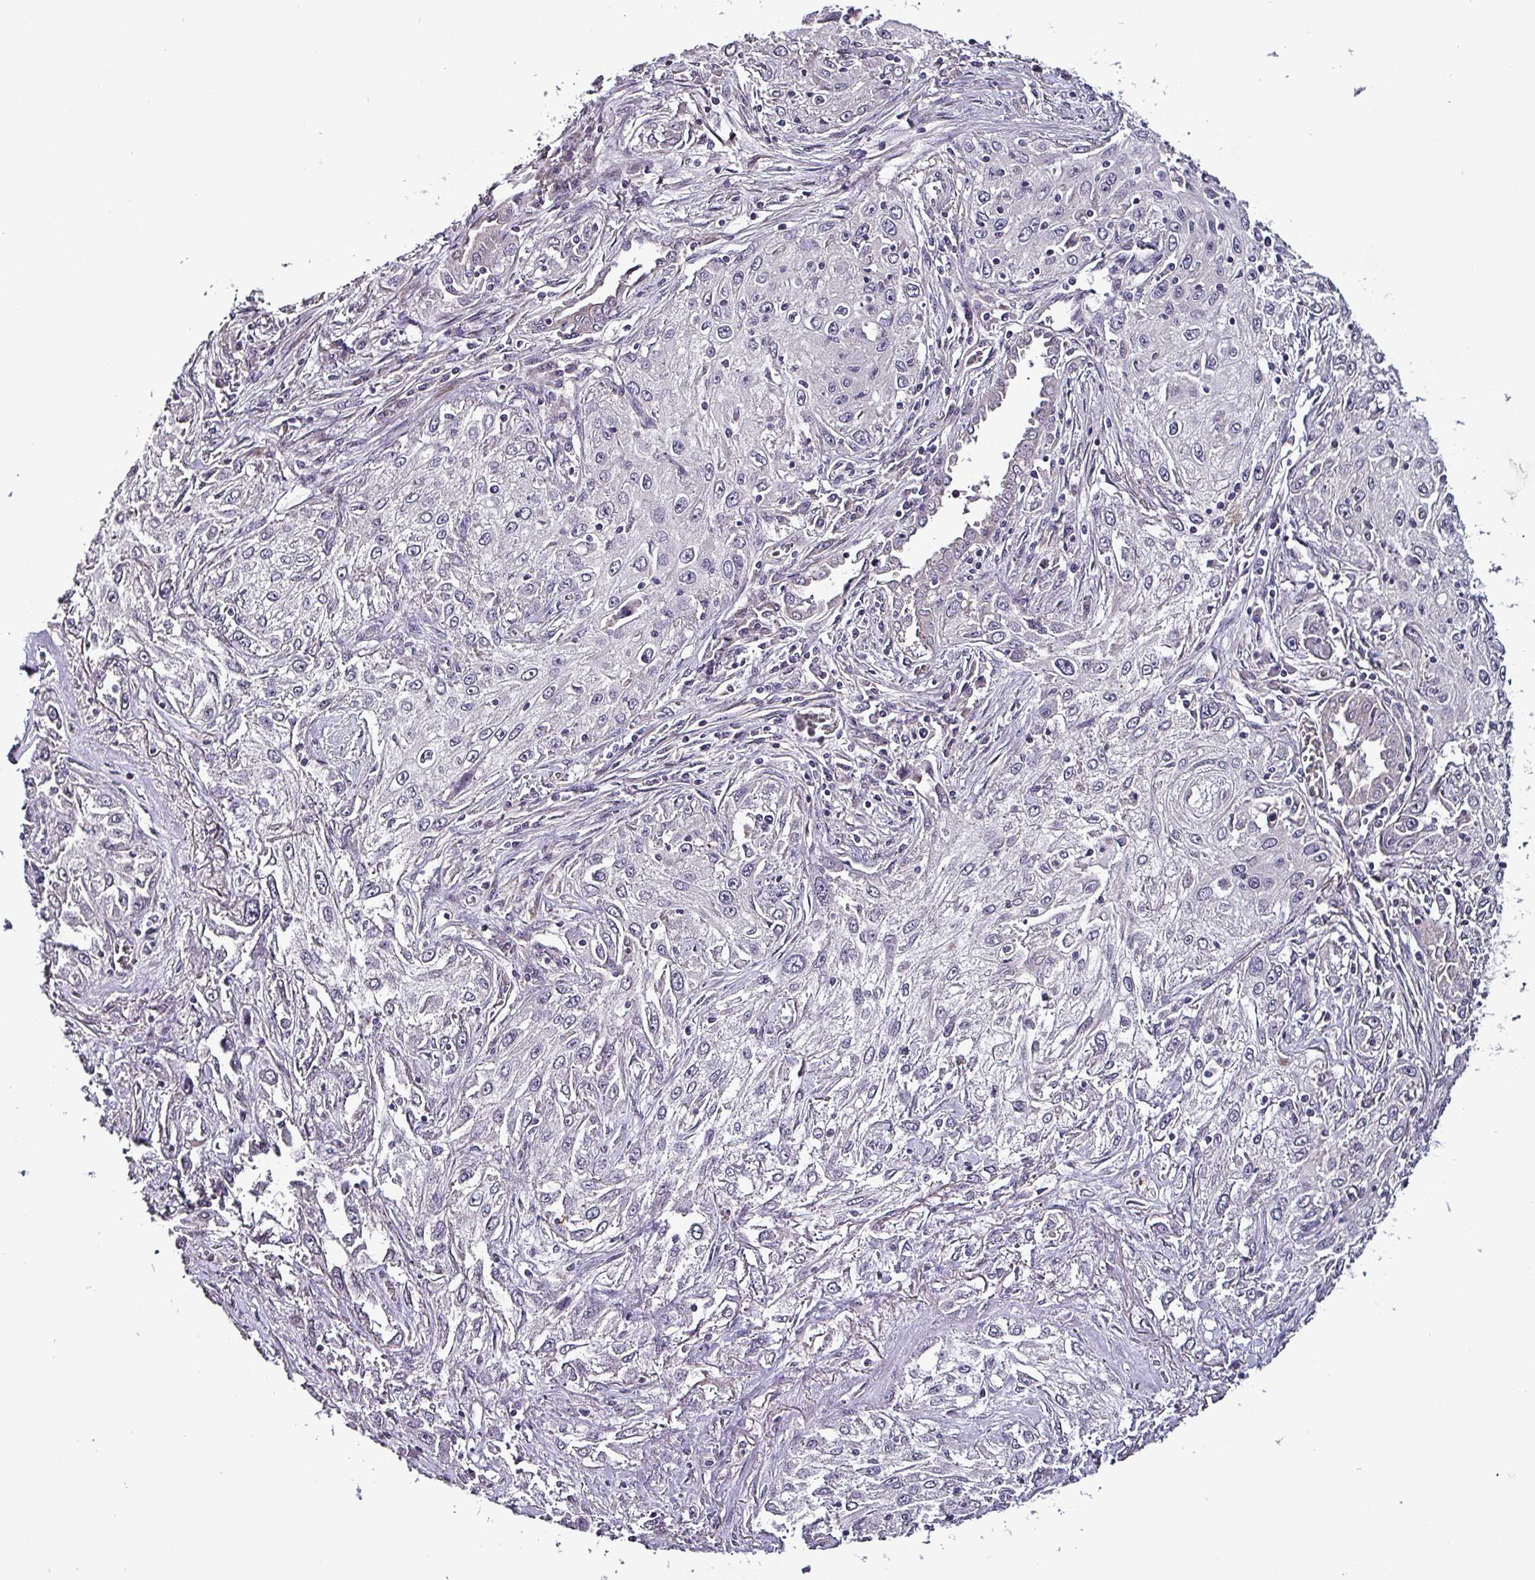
{"staining": {"intensity": "negative", "quantity": "none", "location": "none"}, "tissue": "lung cancer", "cell_type": "Tumor cells", "image_type": "cancer", "snomed": [{"axis": "morphology", "description": "Squamous cell carcinoma, NOS"}, {"axis": "topography", "description": "Lung"}], "caption": "There is no significant expression in tumor cells of lung cancer (squamous cell carcinoma).", "gene": "GRAPL", "patient": {"sex": "female", "age": 69}}